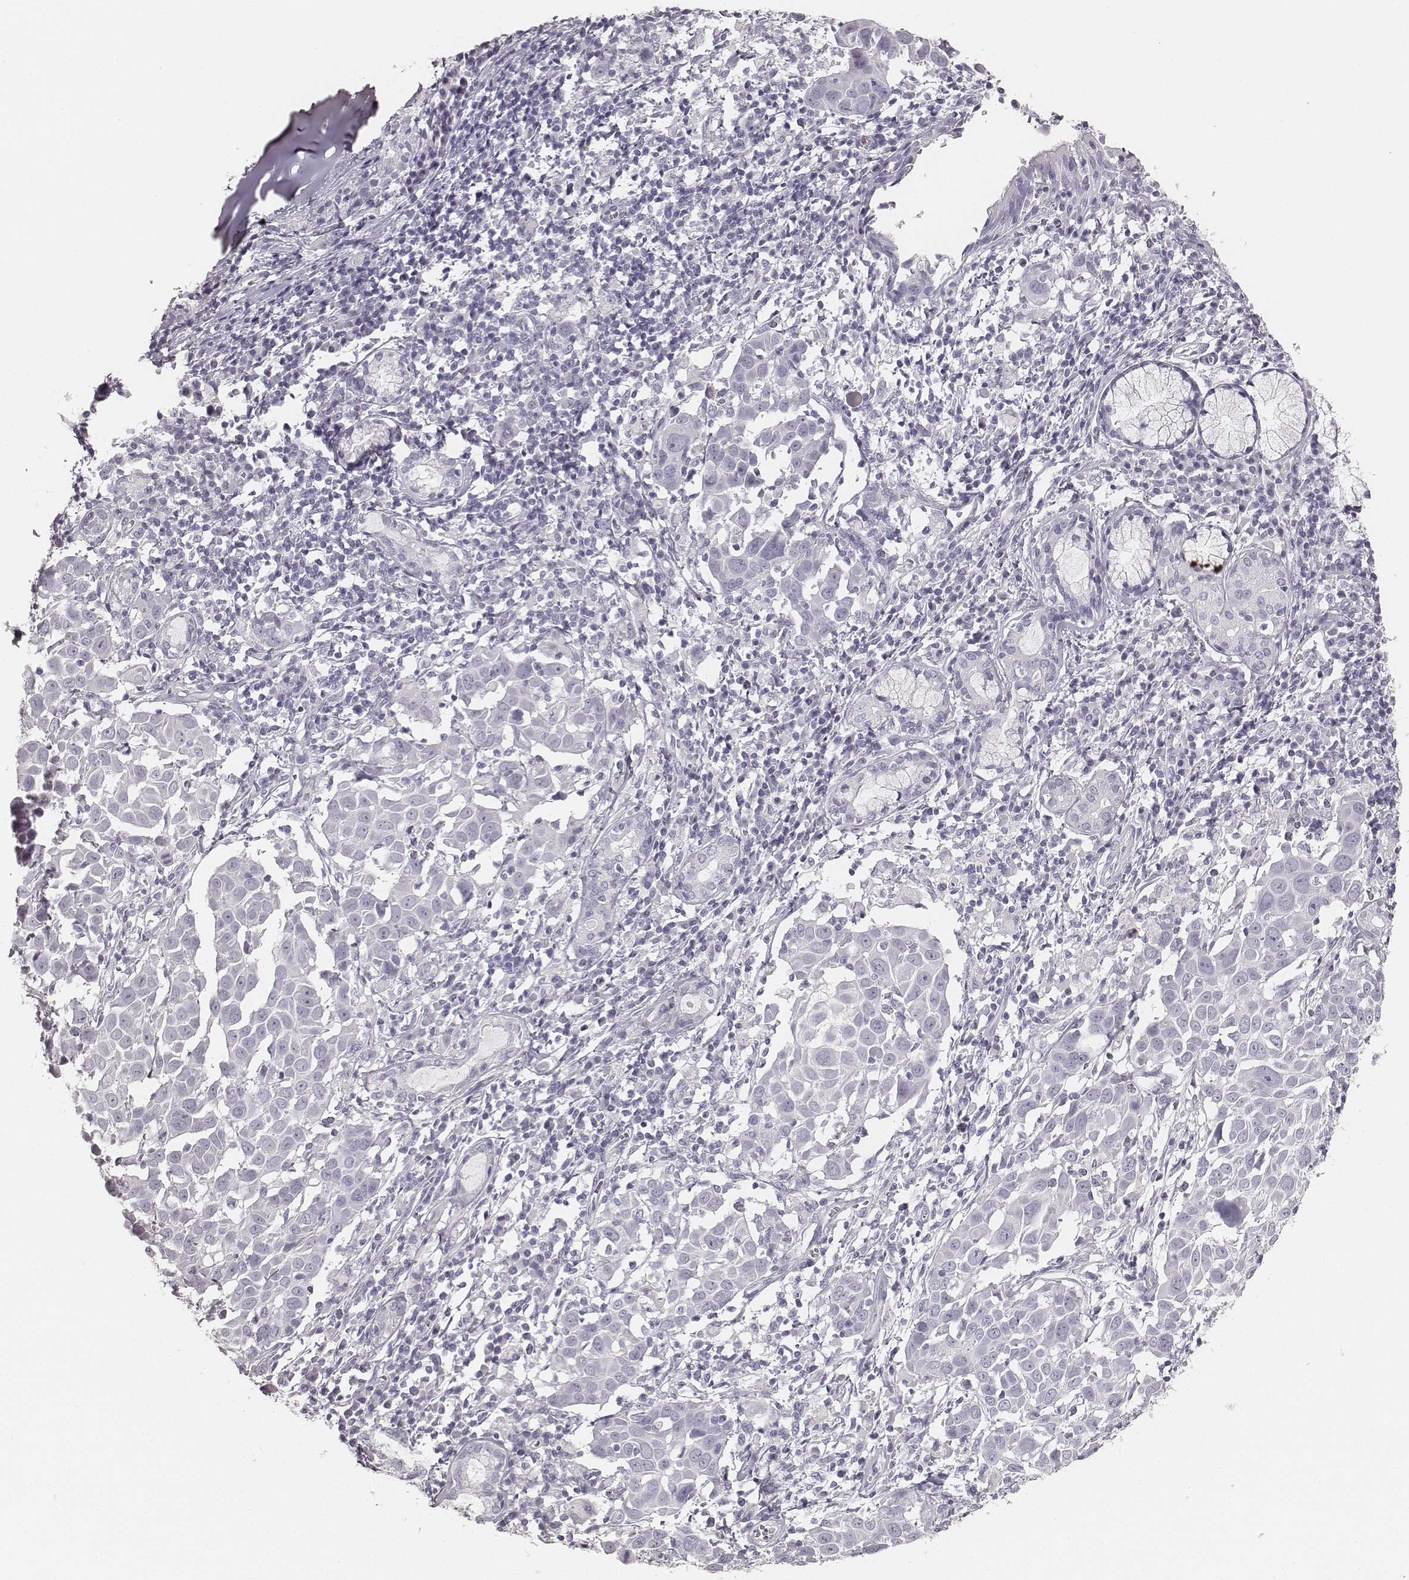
{"staining": {"intensity": "negative", "quantity": "none", "location": "none"}, "tissue": "lung cancer", "cell_type": "Tumor cells", "image_type": "cancer", "snomed": [{"axis": "morphology", "description": "Squamous cell carcinoma, NOS"}, {"axis": "topography", "description": "Lung"}], "caption": "High power microscopy image of an immunohistochemistry (IHC) micrograph of lung squamous cell carcinoma, revealing no significant positivity in tumor cells.", "gene": "KRT34", "patient": {"sex": "male", "age": 57}}